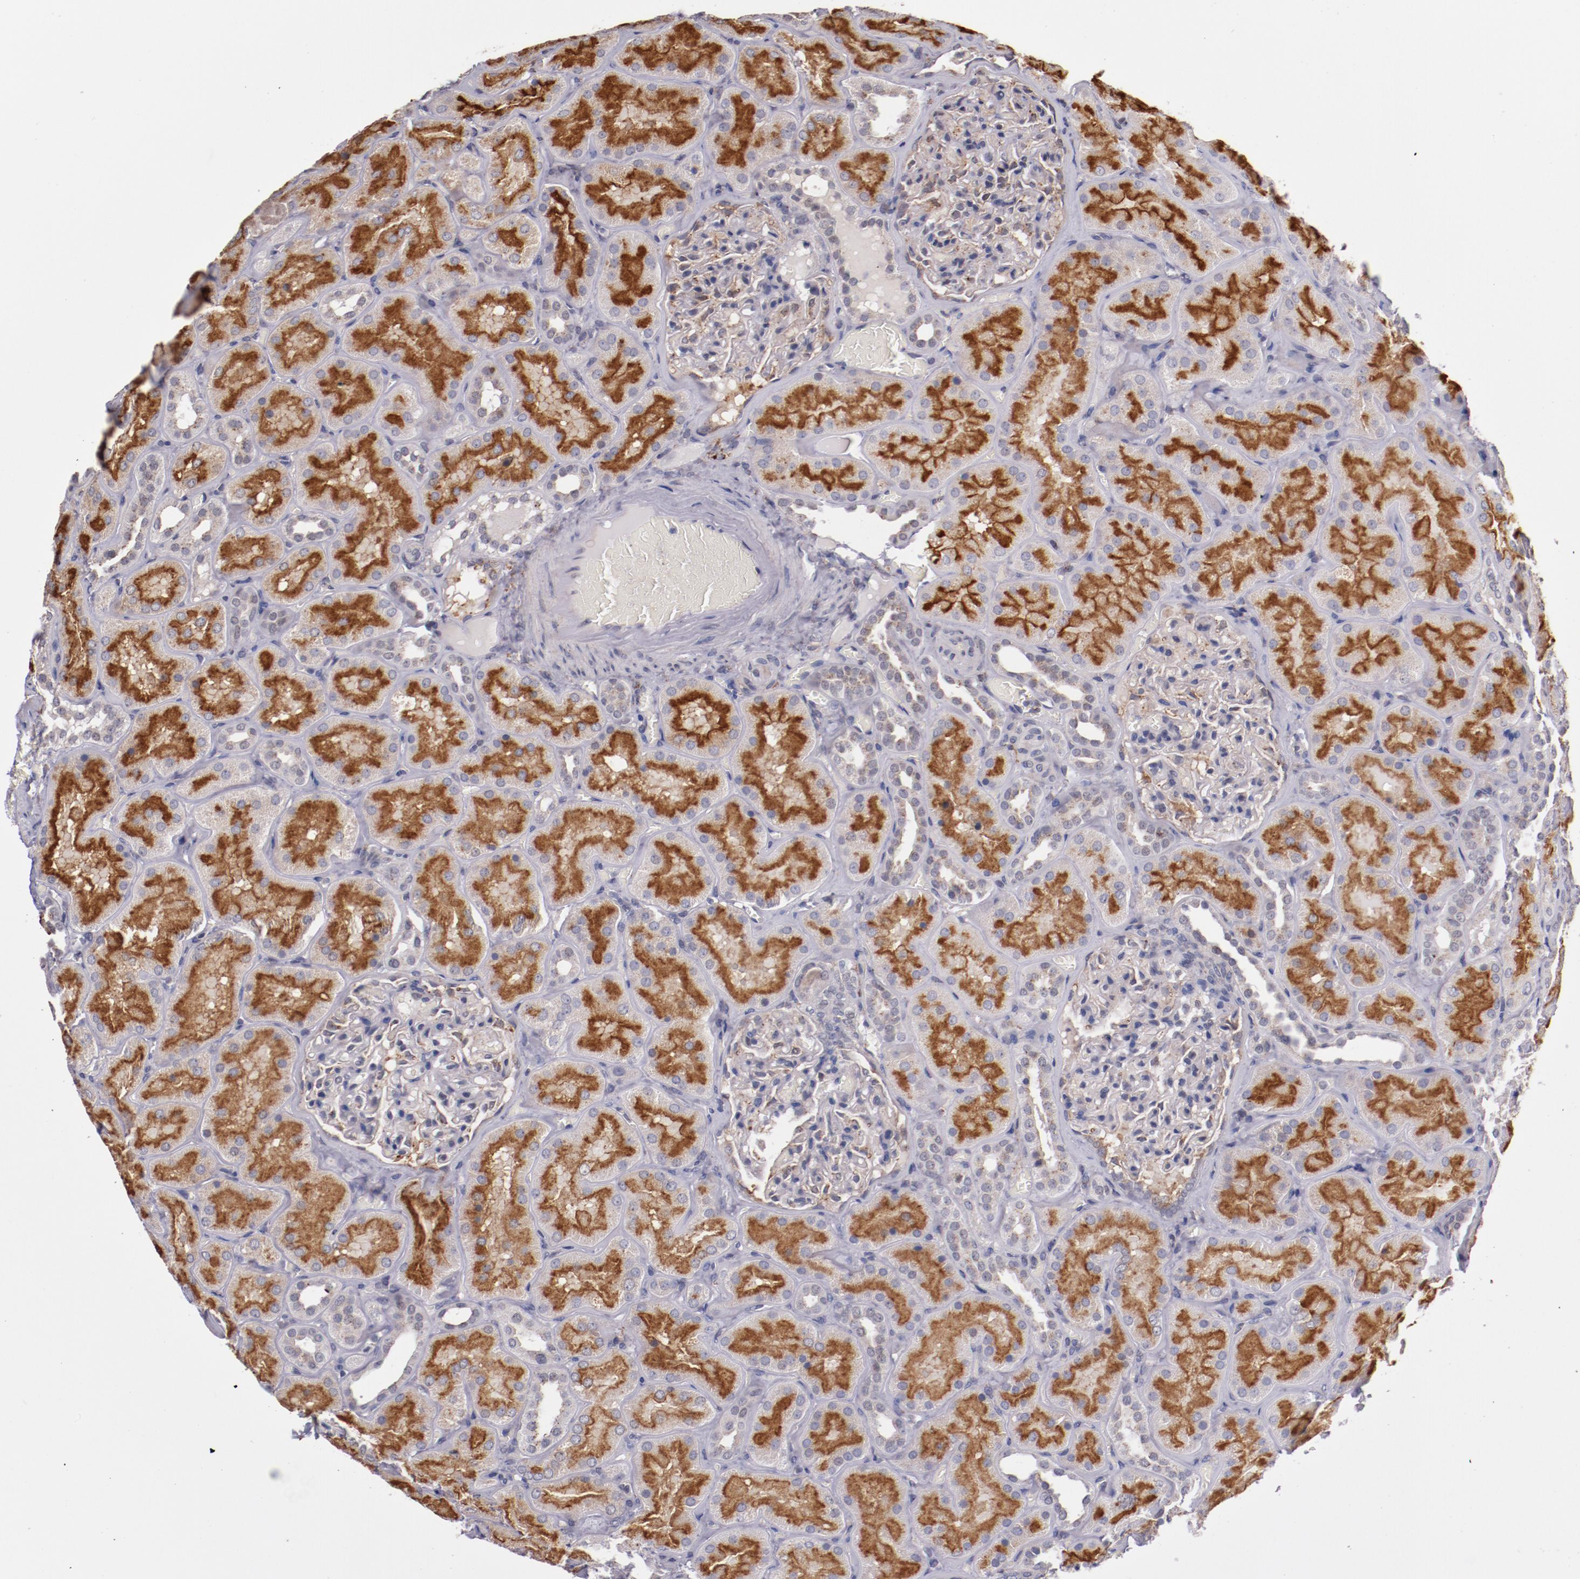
{"staining": {"intensity": "weak", "quantity": "25%-75%", "location": "cytoplasmic/membranous"}, "tissue": "kidney", "cell_type": "Cells in glomeruli", "image_type": "normal", "snomed": [{"axis": "morphology", "description": "Normal tissue, NOS"}, {"axis": "topography", "description": "Kidney"}], "caption": "This is a histology image of immunohistochemistry (IHC) staining of benign kidney, which shows weak staining in the cytoplasmic/membranous of cells in glomeruli.", "gene": "SYP", "patient": {"sex": "male", "age": 28}}